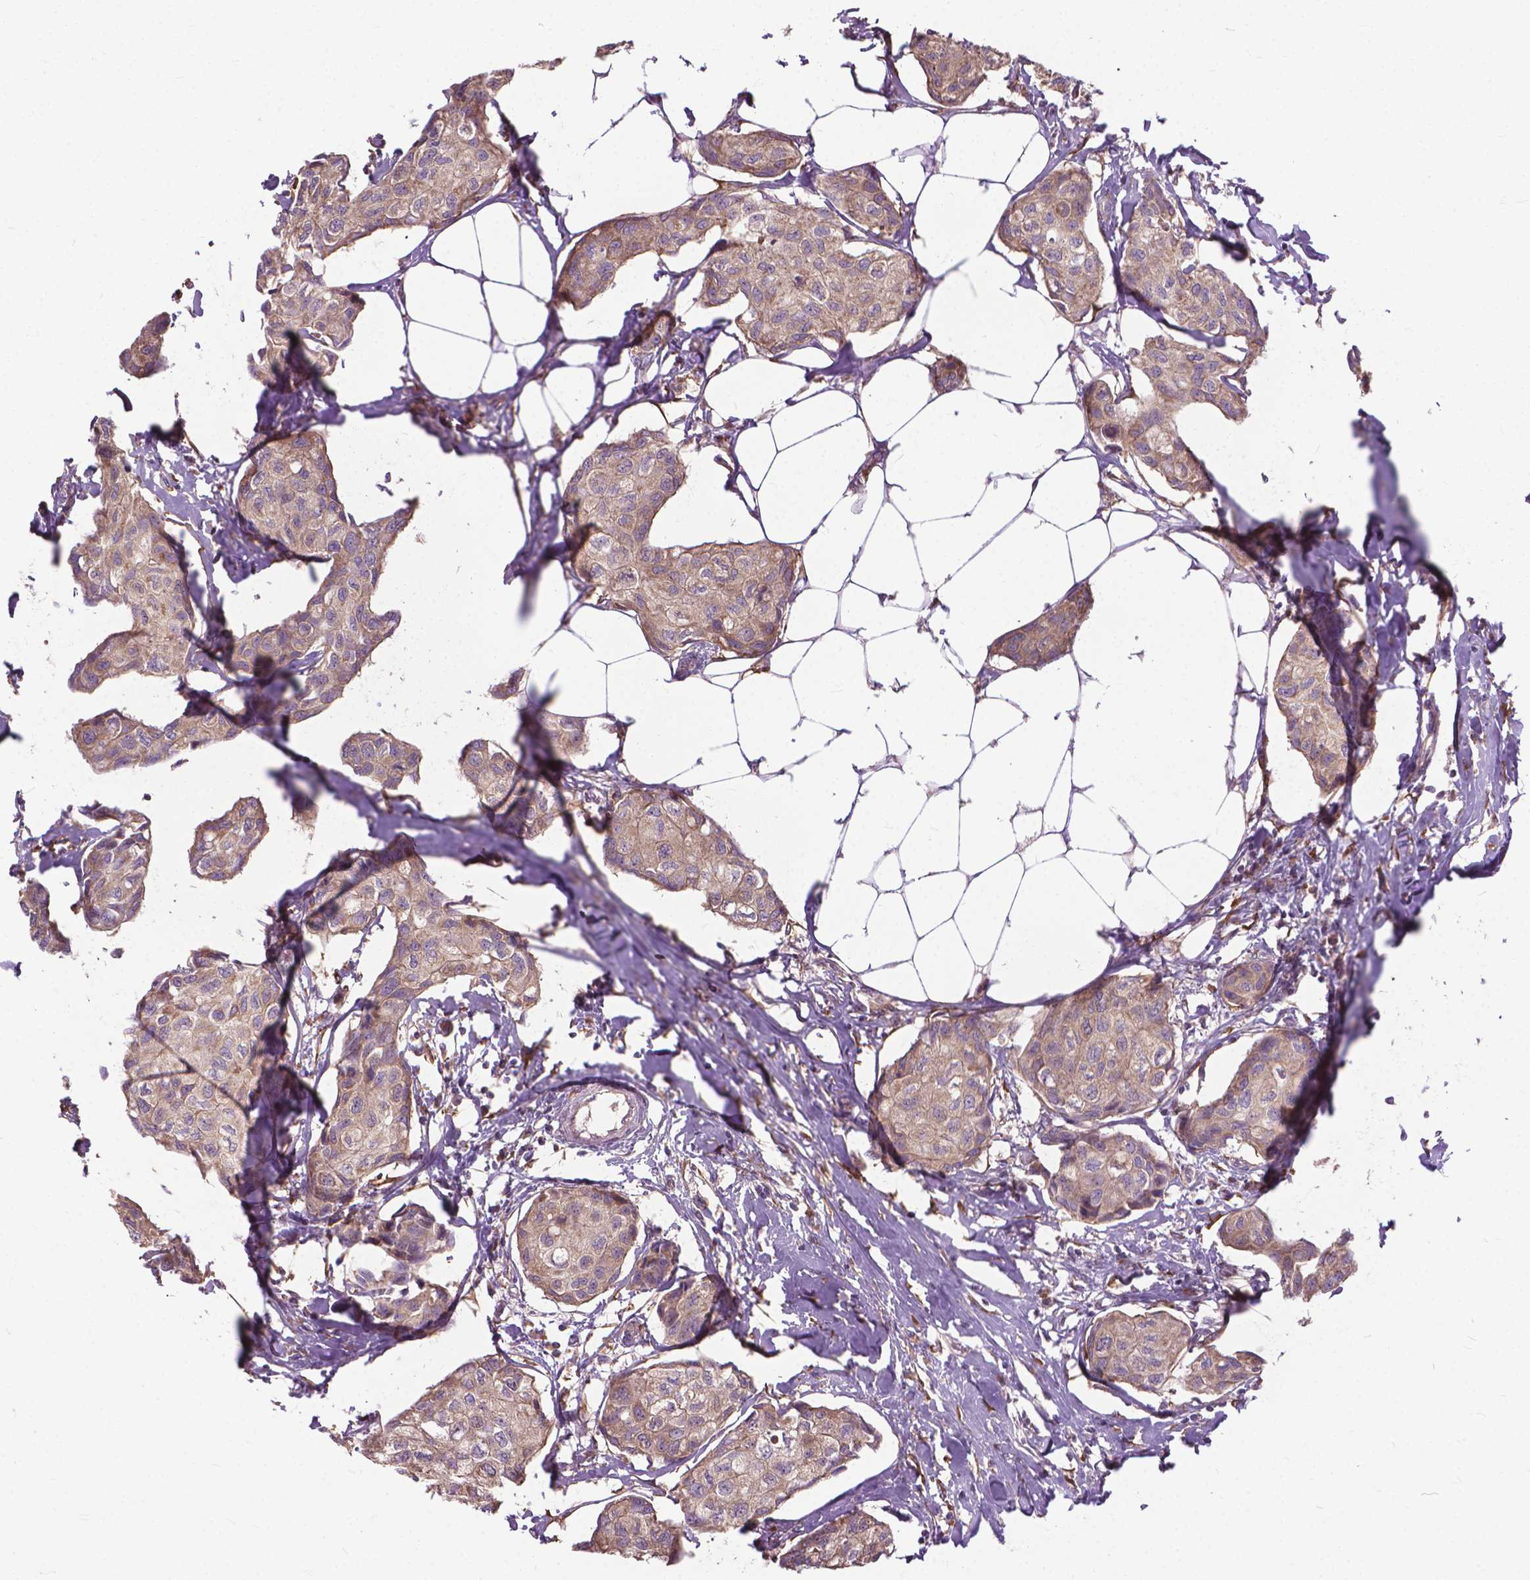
{"staining": {"intensity": "weak", "quantity": ">75%", "location": "cytoplasmic/membranous"}, "tissue": "breast cancer", "cell_type": "Tumor cells", "image_type": "cancer", "snomed": [{"axis": "morphology", "description": "Duct carcinoma"}, {"axis": "topography", "description": "Breast"}], "caption": "Breast intraductal carcinoma stained with a protein marker demonstrates weak staining in tumor cells.", "gene": "NUDT1", "patient": {"sex": "female", "age": 80}}